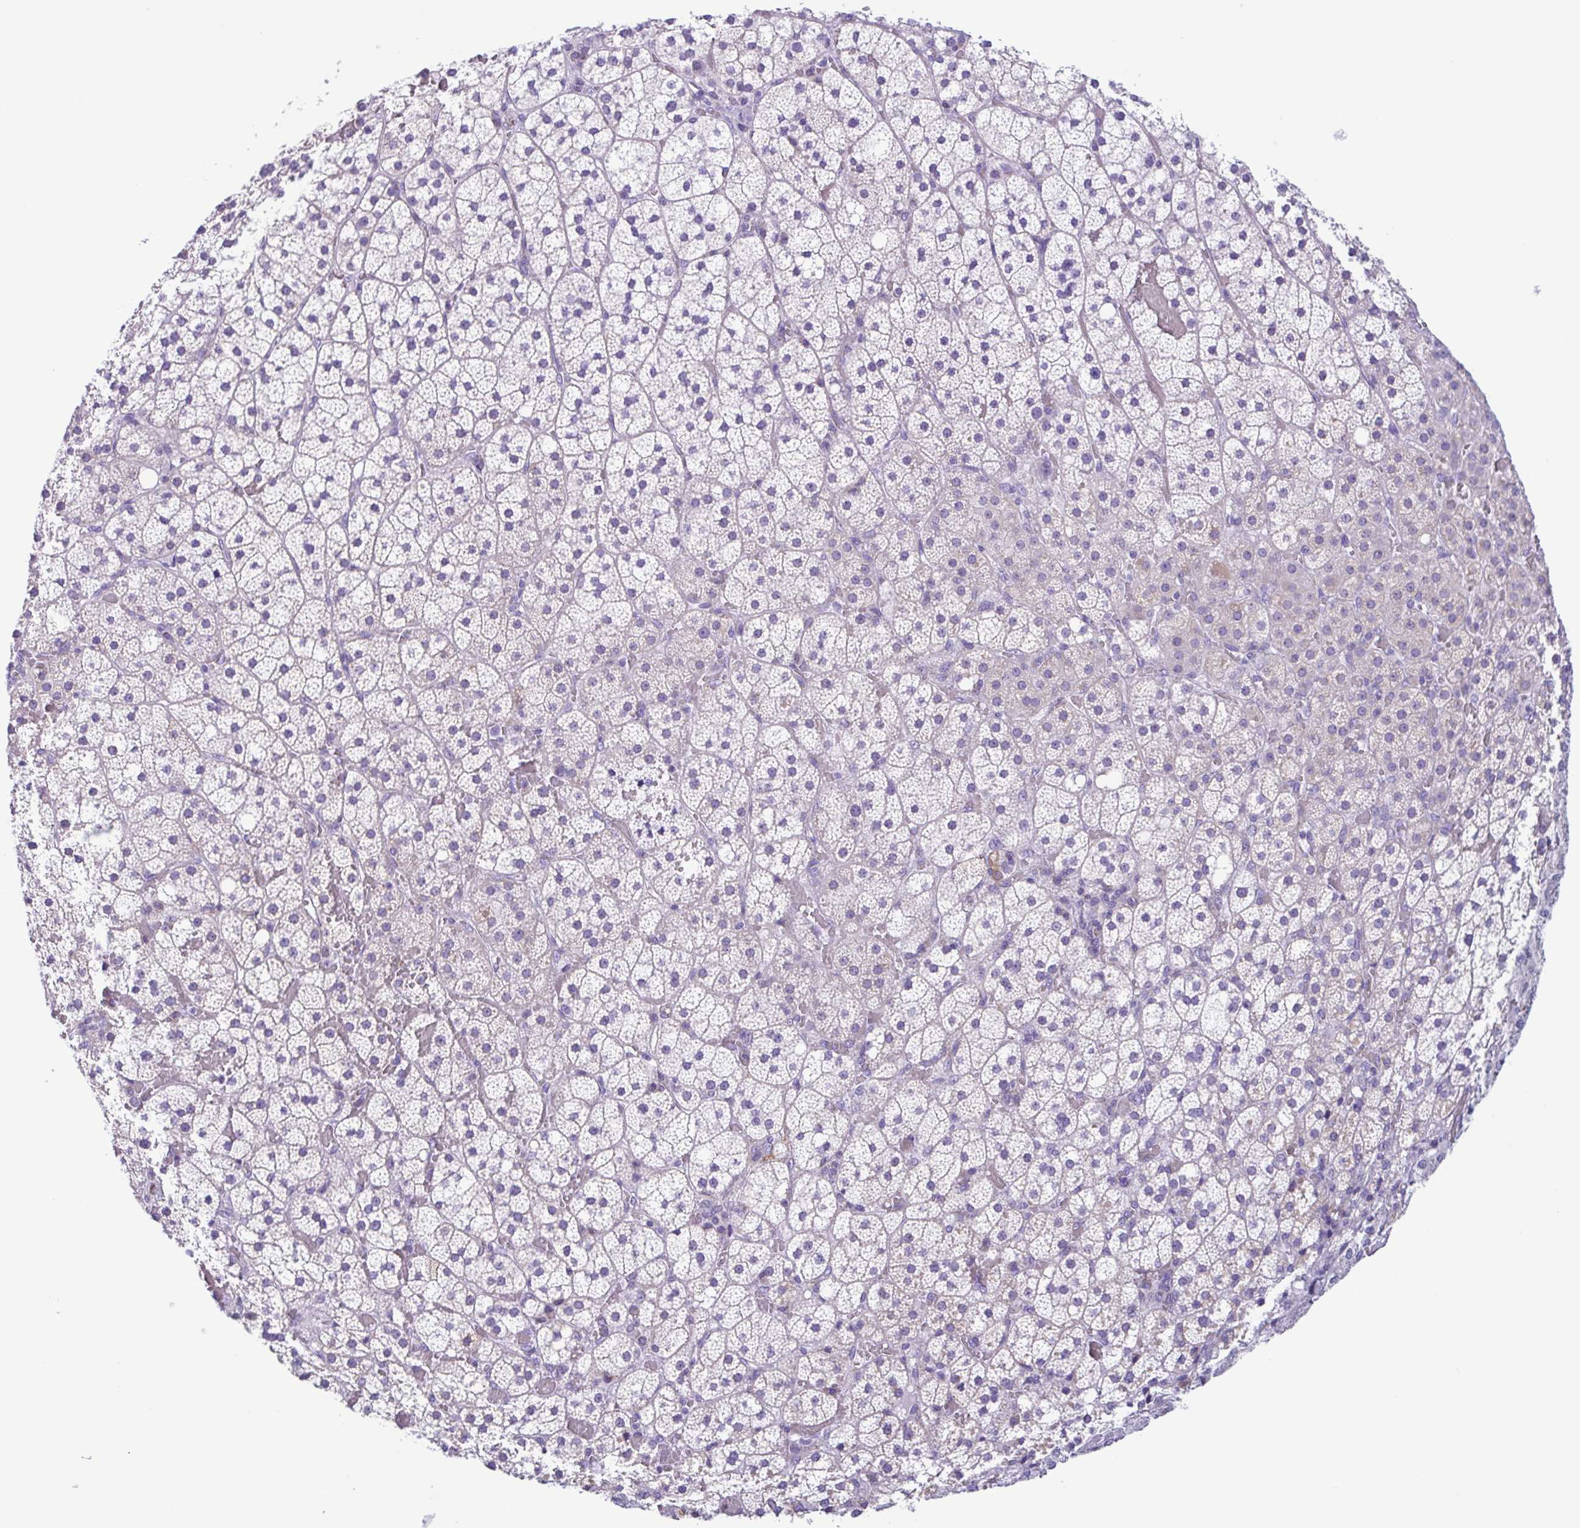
{"staining": {"intensity": "negative", "quantity": "none", "location": "none"}, "tissue": "adrenal gland", "cell_type": "Glandular cells", "image_type": "normal", "snomed": [{"axis": "morphology", "description": "Normal tissue, NOS"}, {"axis": "topography", "description": "Adrenal gland"}], "caption": "This photomicrograph is of normal adrenal gland stained with immunohistochemistry (IHC) to label a protein in brown with the nuclei are counter-stained blue. There is no positivity in glandular cells.", "gene": "ACTRT3", "patient": {"sex": "male", "age": 53}}